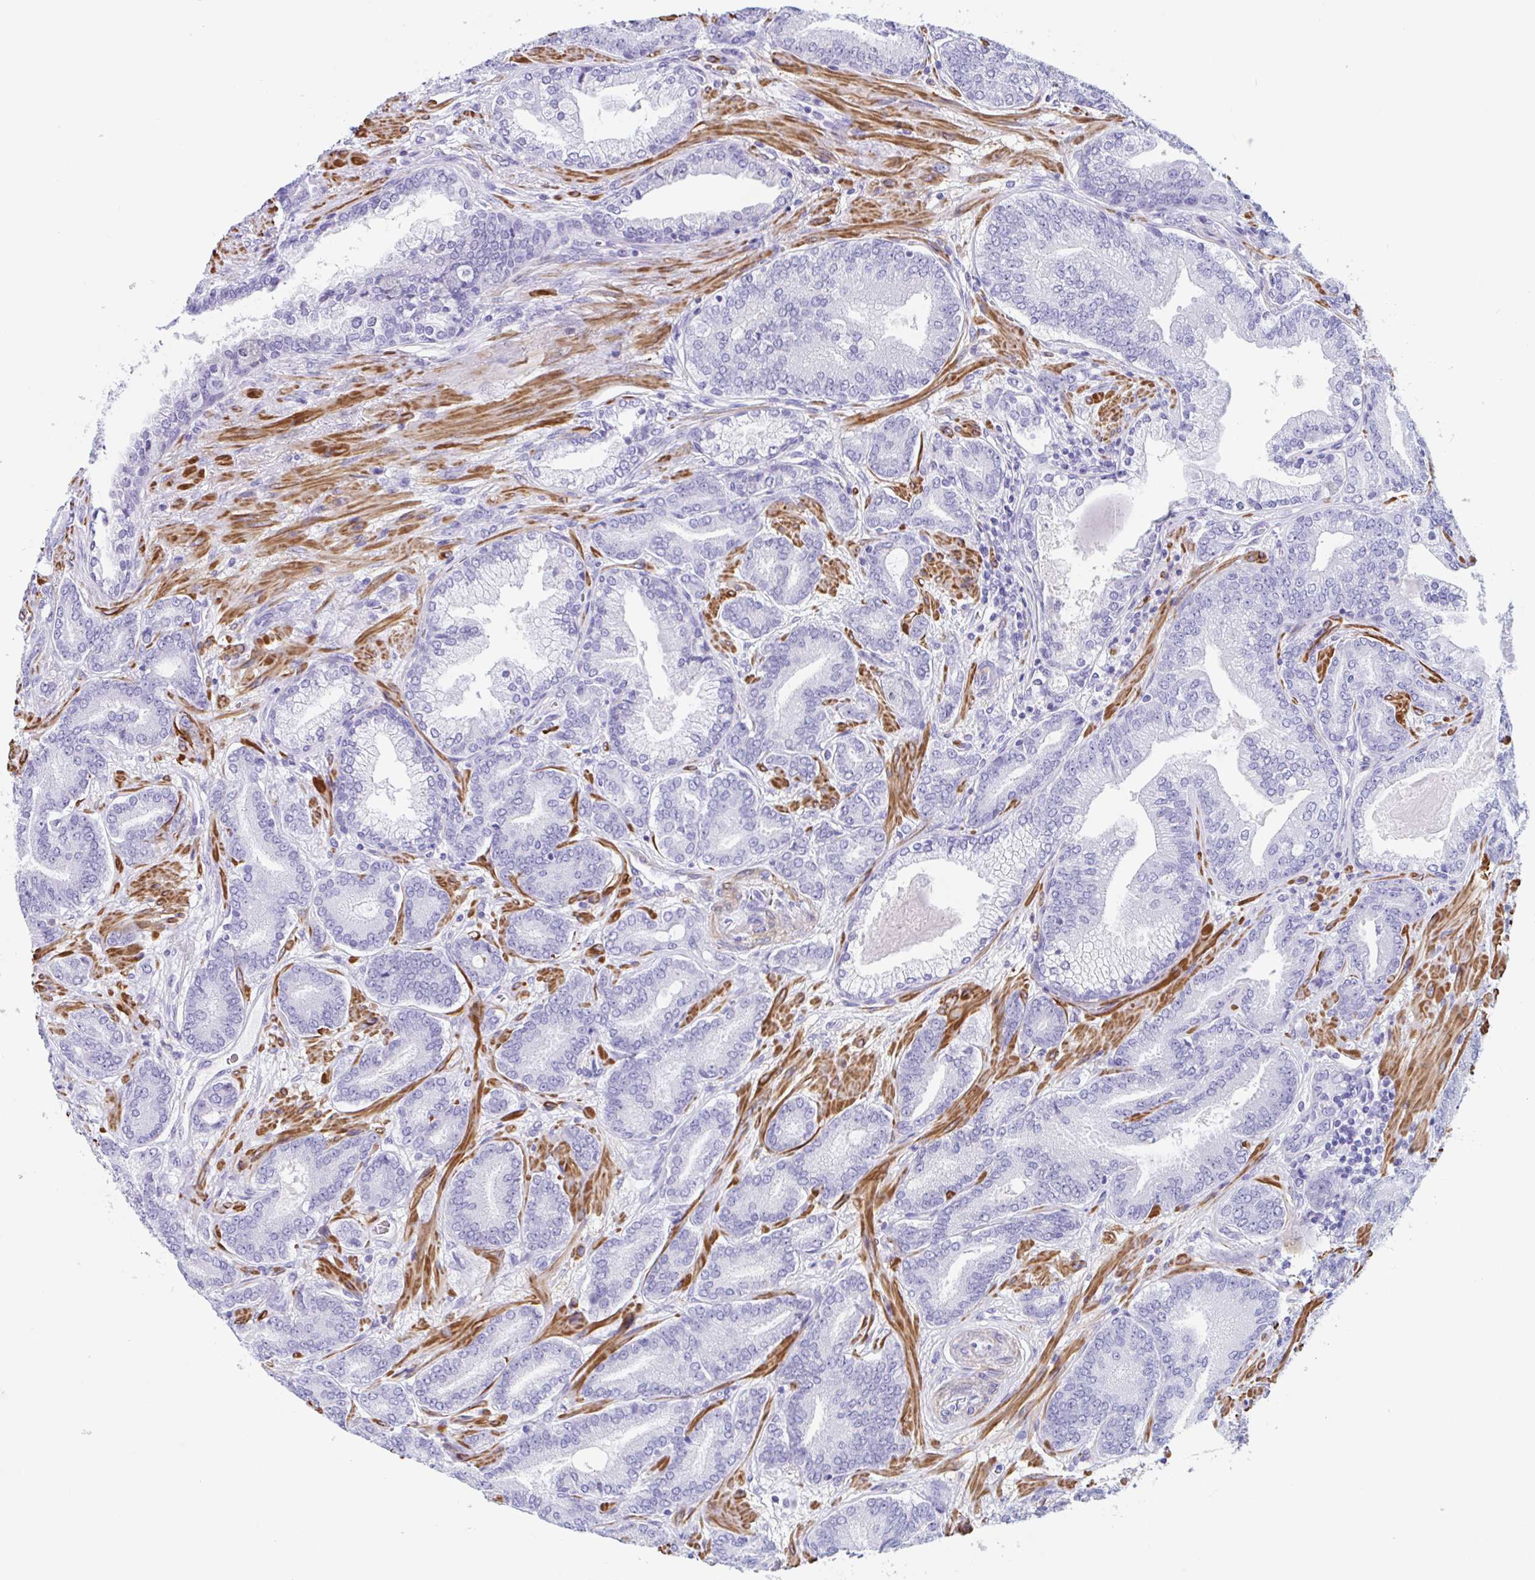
{"staining": {"intensity": "negative", "quantity": "none", "location": "none"}, "tissue": "prostate cancer", "cell_type": "Tumor cells", "image_type": "cancer", "snomed": [{"axis": "morphology", "description": "Adenocarcinoma, High grade"}, {"axis": "topography", "description": "Prostate"}], "caption": "Prostate cancer (high-grade adenocarcinoma) stained for a protein using immunohistochemistry (IHC) demonstrates no positivity tumor cells.", "gene": "TAS2R41", "patient": {"sex": "male", "age": 62}}